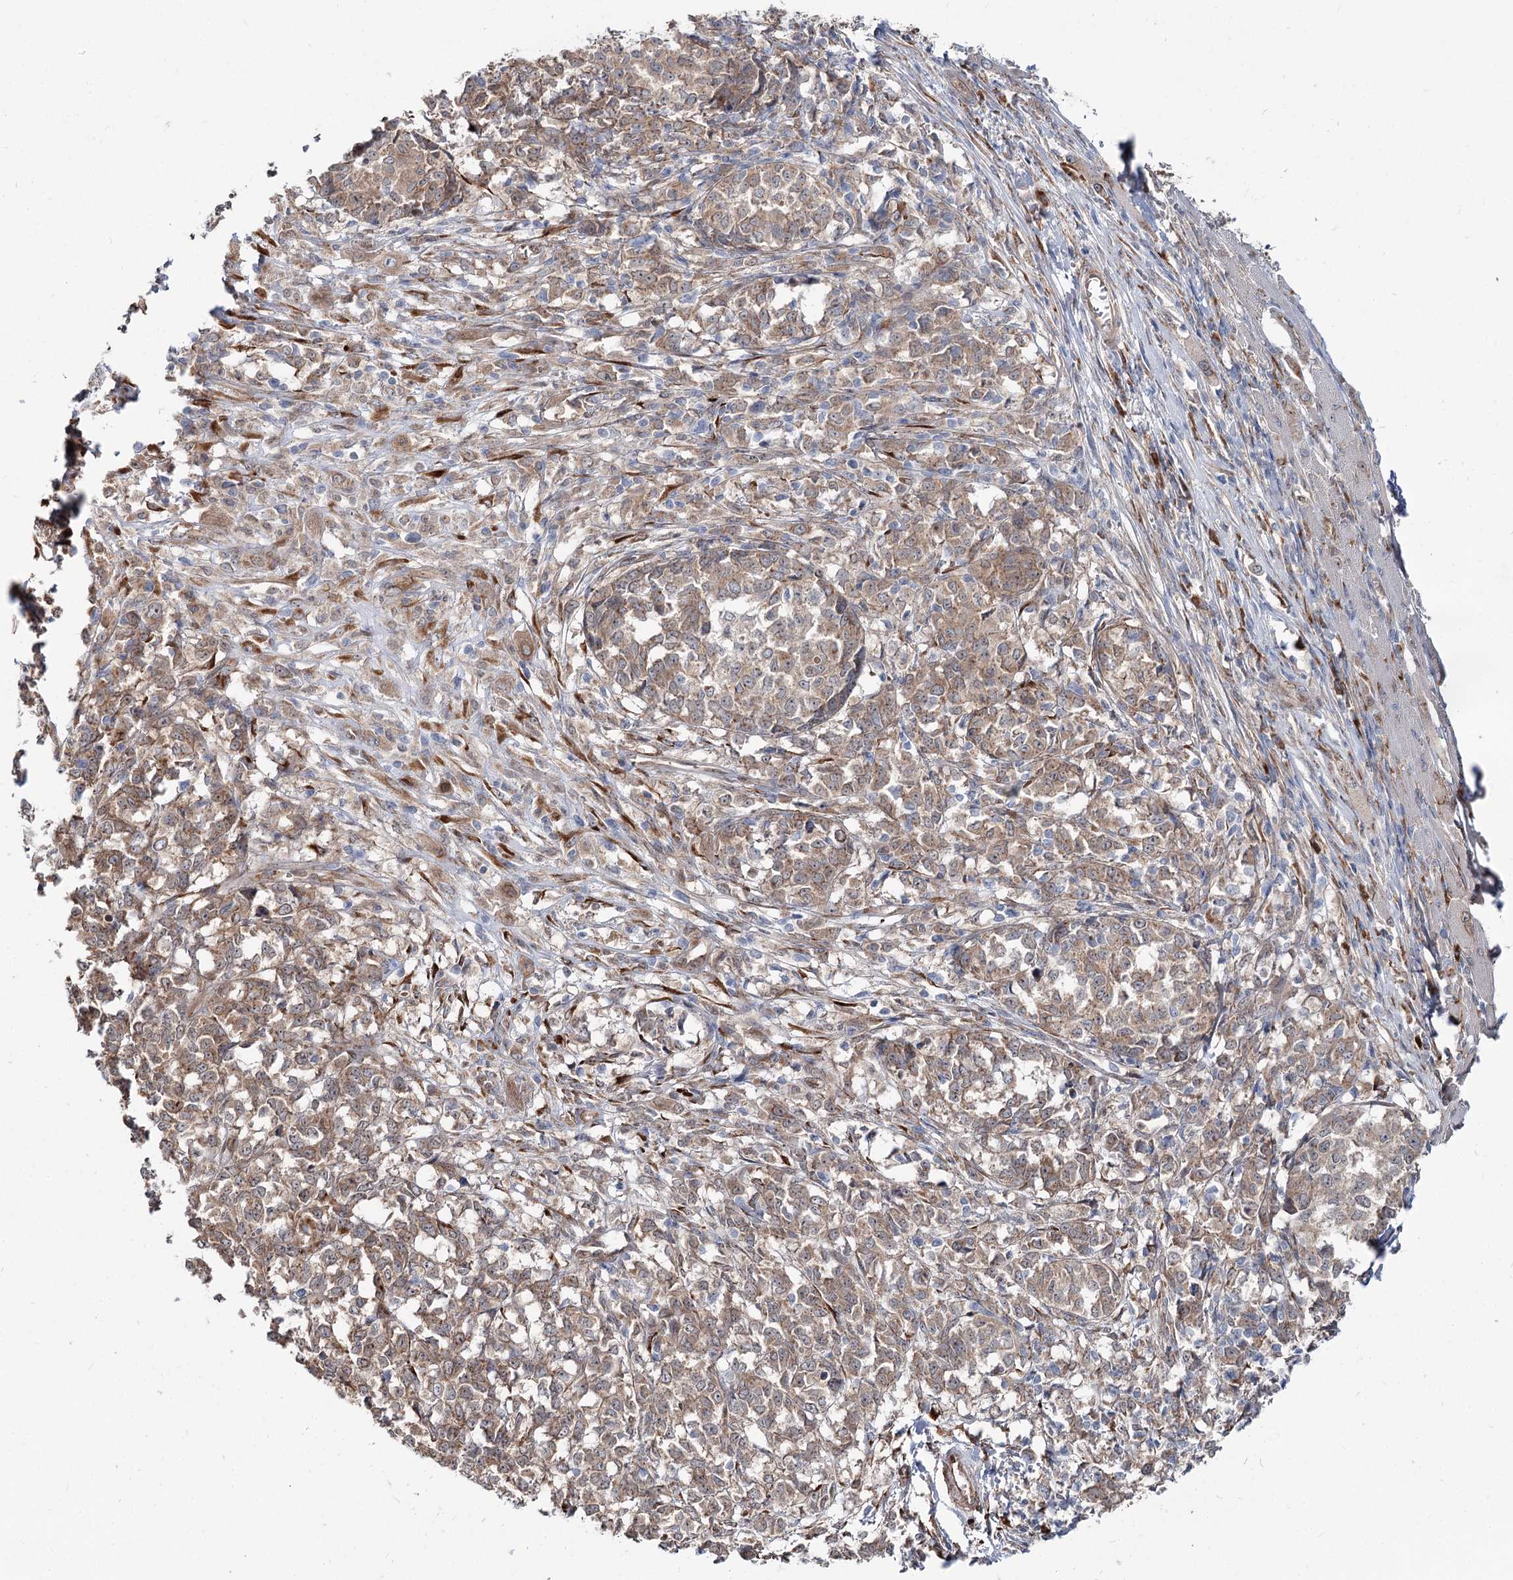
{"staining": {"intensity": "weak", "quantity": ">75%", "location": "cytoplasmic/membranous"}, "tissue": "melanoma", "cell_type": "Tumor cells", "image_type": "cancer", "snomed": [{"axis": "morphology", "description": "Malignant melanoma, NOS"}, {"axis": "topography", "description": "Skin"}], "caption": "Protein expression analysis of melanoma reveals weak cytoplasmic/membranous staining in about >75% of tumor cells.", "gene": "SPART", "patient": {"sex": "female", "age": 72}}